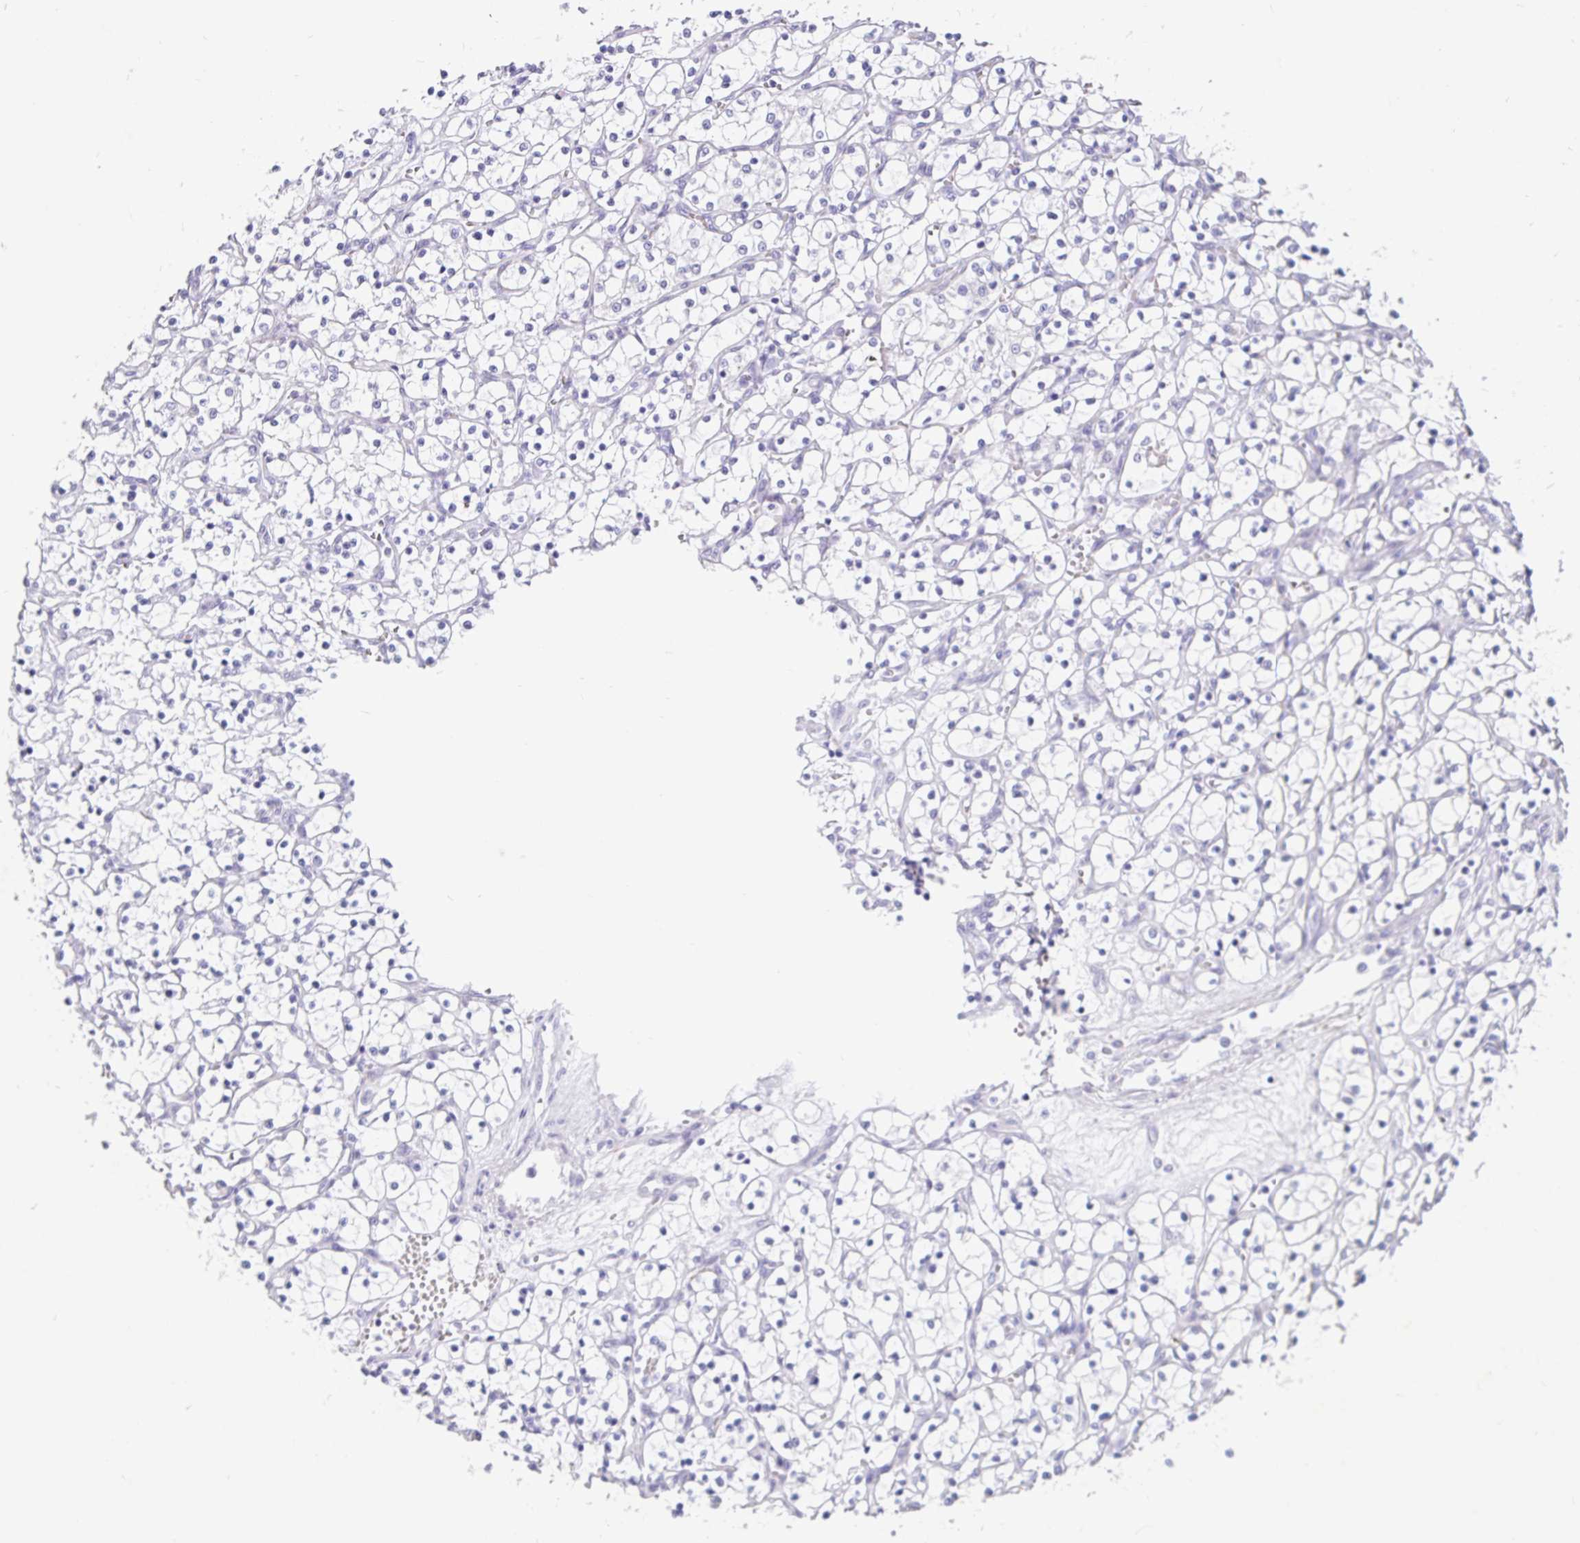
{"staining": {"intensity": "negative", "quantity": "none", "location": "none"}, "tissue": "renal cancer", "cell_type": "Tumor cells", "image_type": "cancer", "snomed": [{"axis": "morphology", "description": "Adenocarcinoma, NOS"}, {"axis": "topography", "description": "Kidney"}], "caption": "There is no significant positivity in tumor cells of renal cancer (adenocarcinoma).", "gene": "EML5", "patient": {"sex": "female", "age": 69}}